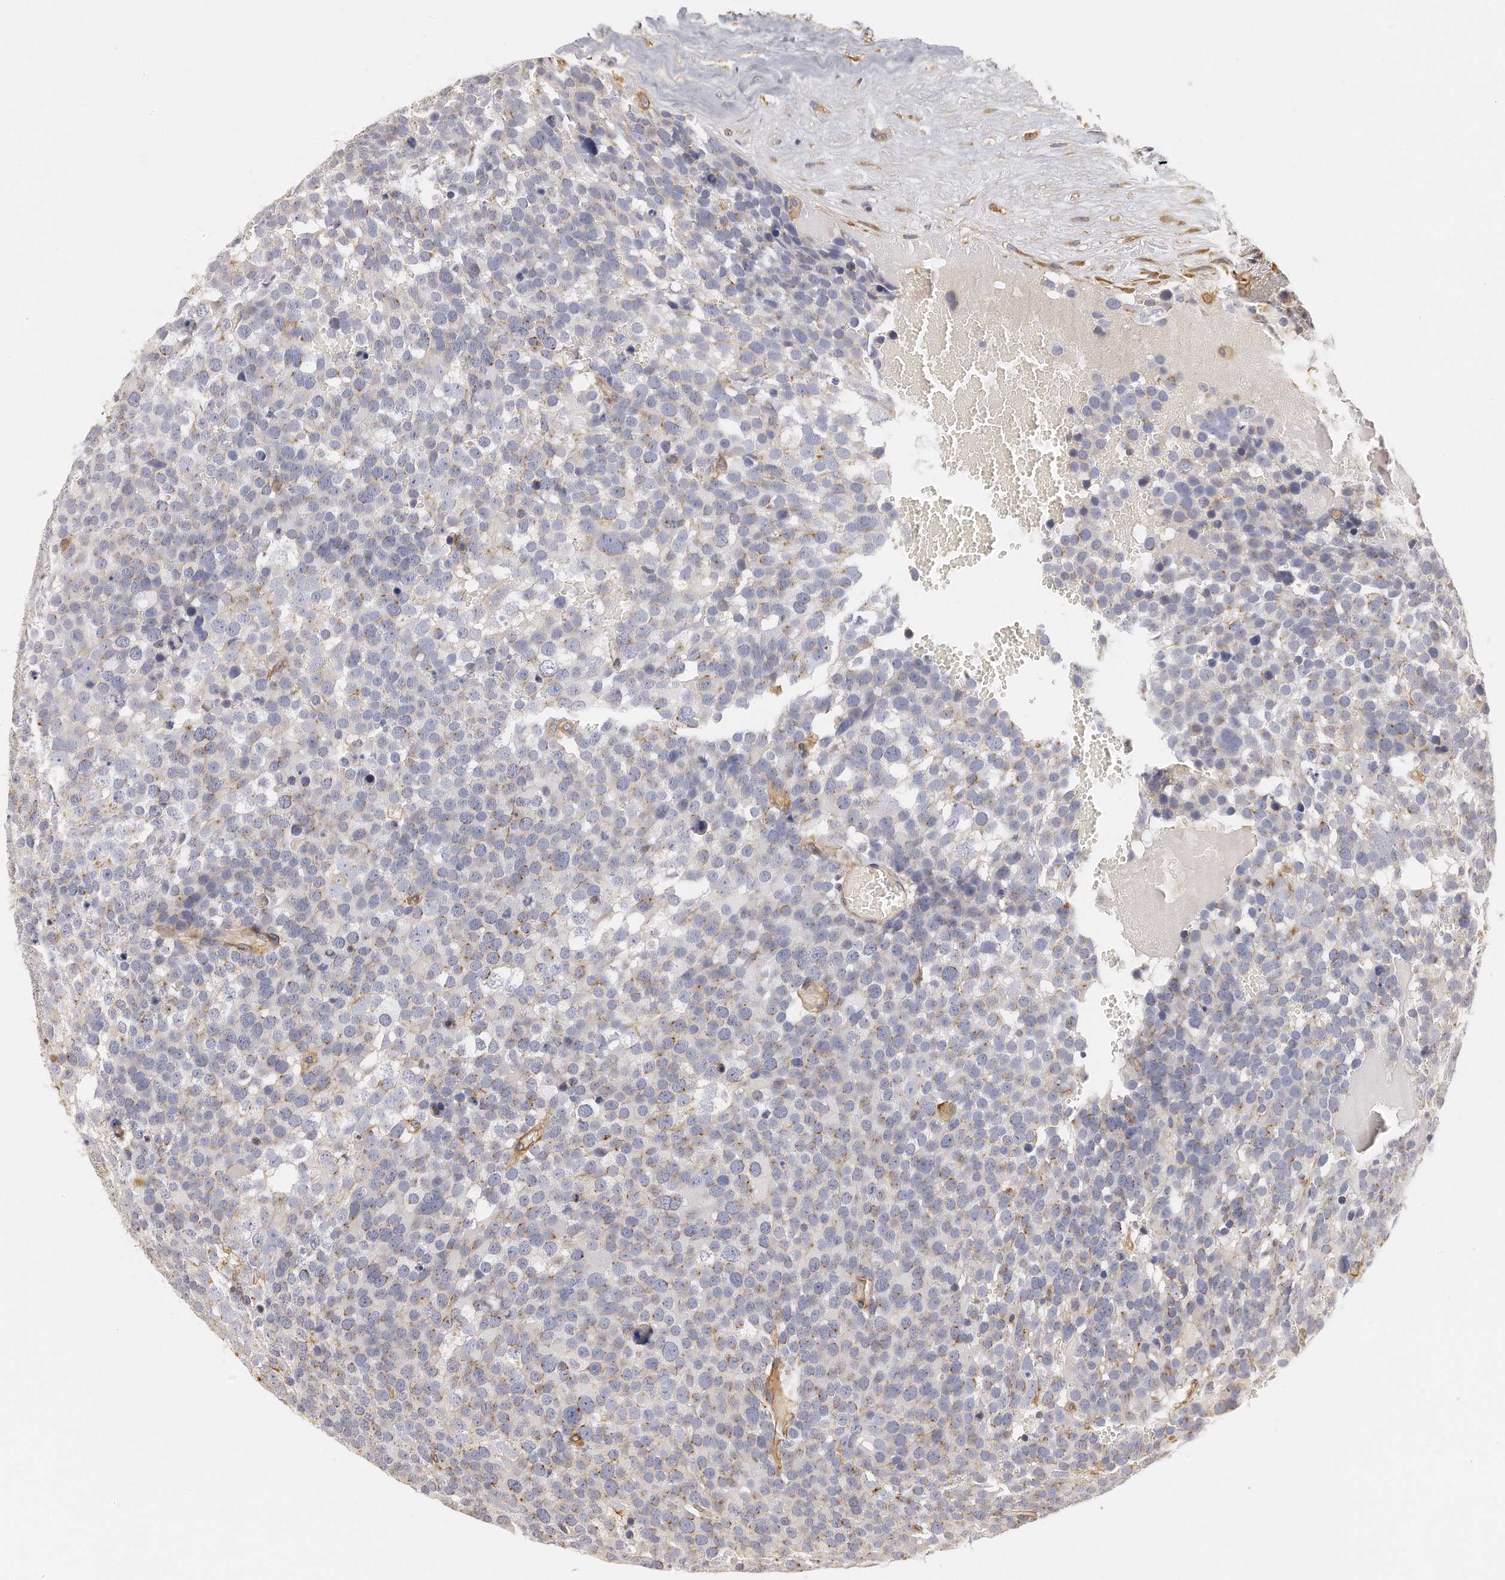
{"staining": {"intensity": "moderate", "quantity": "<25%", "location": "cytoplasmic/membranous"}, "tissue": "testis cancer", "cell_type": "Tumor cells", "image_type": "cancer", "snomed": [{"axis": "morphology", "description": "Seminoma, NOS"}, {"axis": "topography", "description": "Testis"}], "caption": "A brown stain shows moderate cytoplasmic/membranous positivity of a protein in testis cancer tumor cells. The protein is shown in brown color, while the nuclei are stained blue.", "gene": "CHST7", "patient": {"sex": "male", "age": 71}}